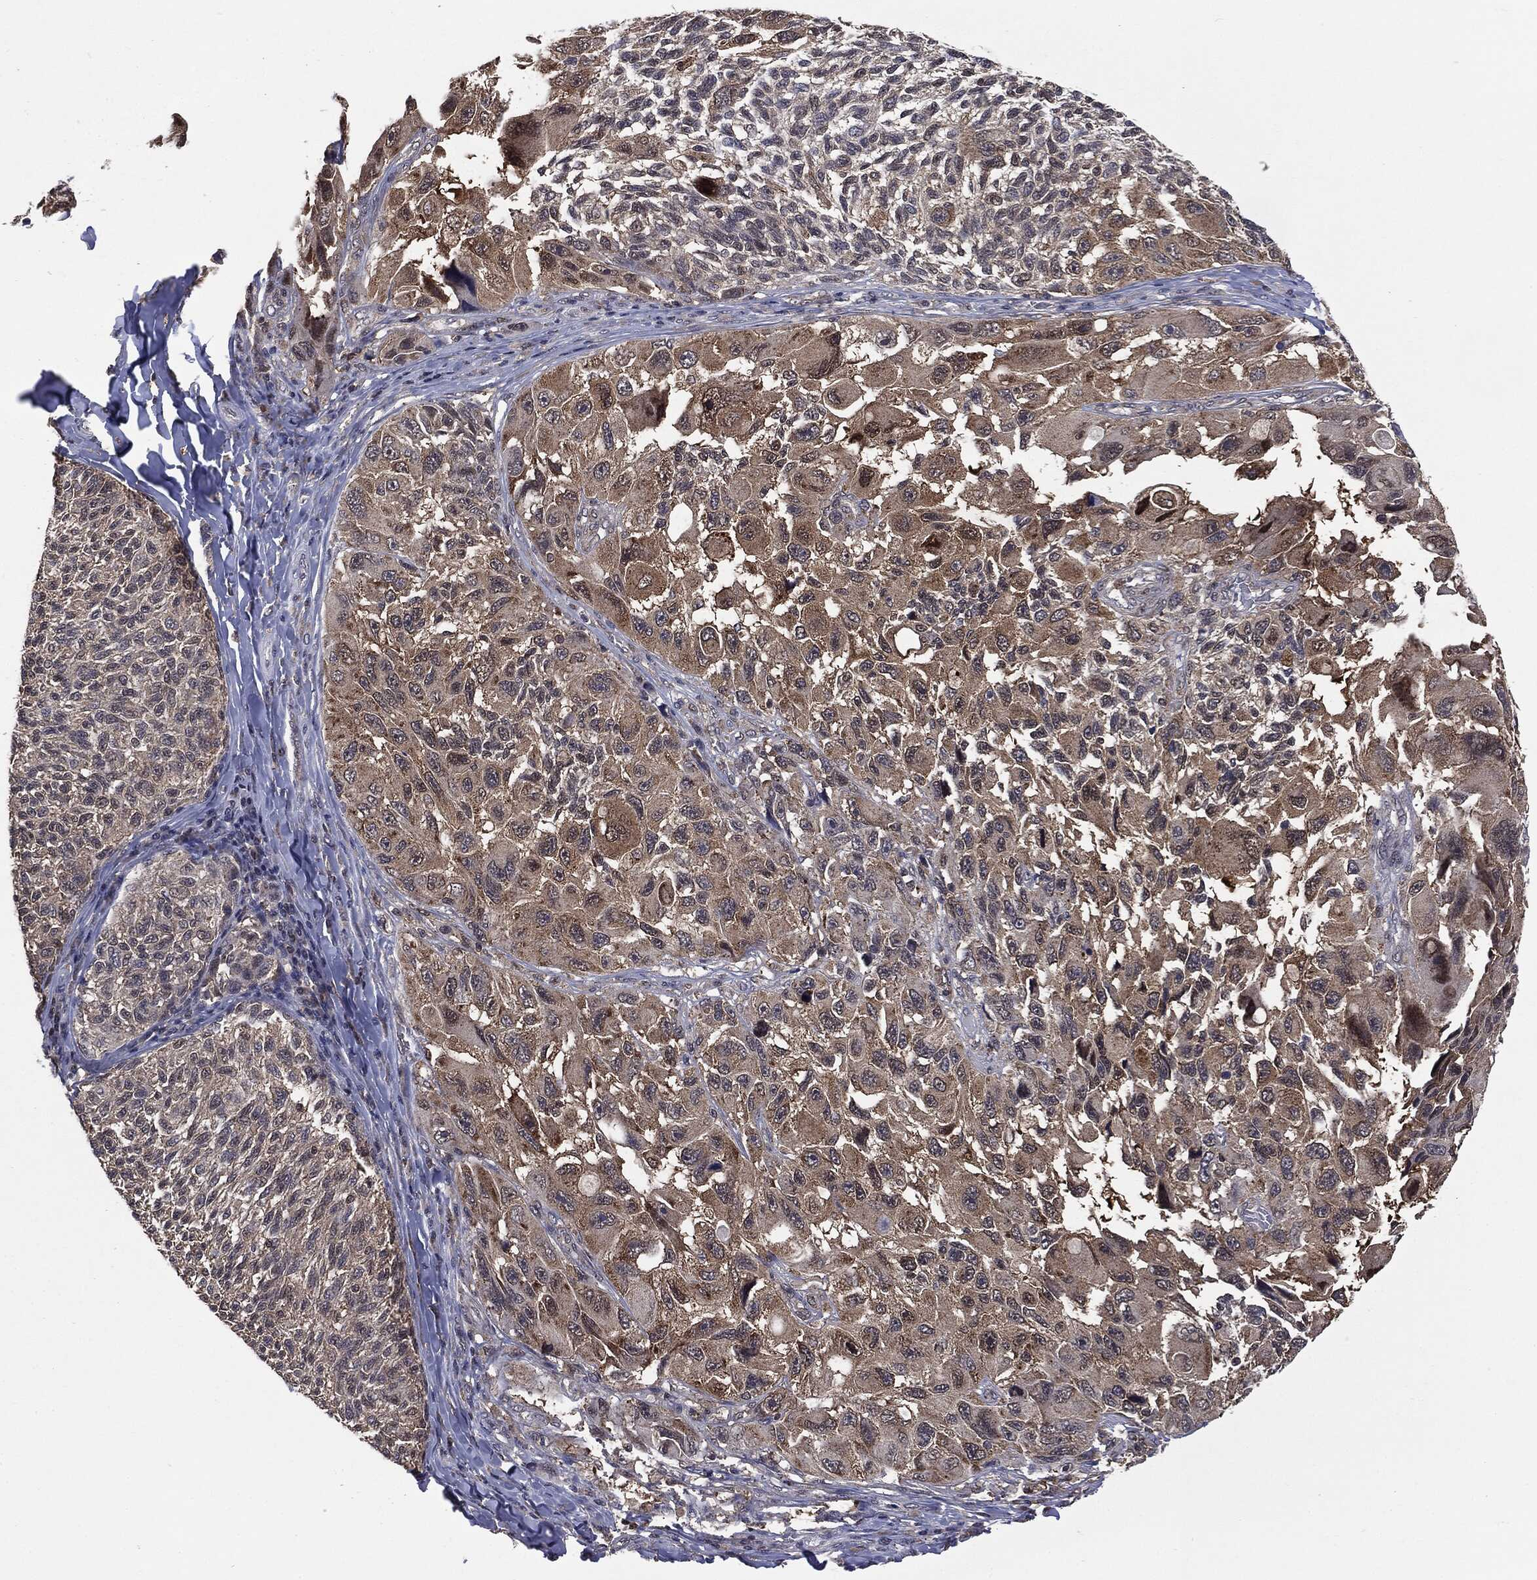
{"staining": {"intensity": "weak", "quantity": "<25%", "location": "cytoplasmic/membranous"}, "tissue": "melanoma", "cell_type": "Tumor cells", "image_type": "cancer", "snomed": [{"axis": "morphology", "description": "Malignant melanoma, NOS"}, {"axis": "topography", "description": "Skin"}], "caption": "The immunohistochemistry micrograph has no significant positivity in tumor cells of melanoma tissue.", "gene": "GPI", "patient": {"sex": "female", "age": 73}}